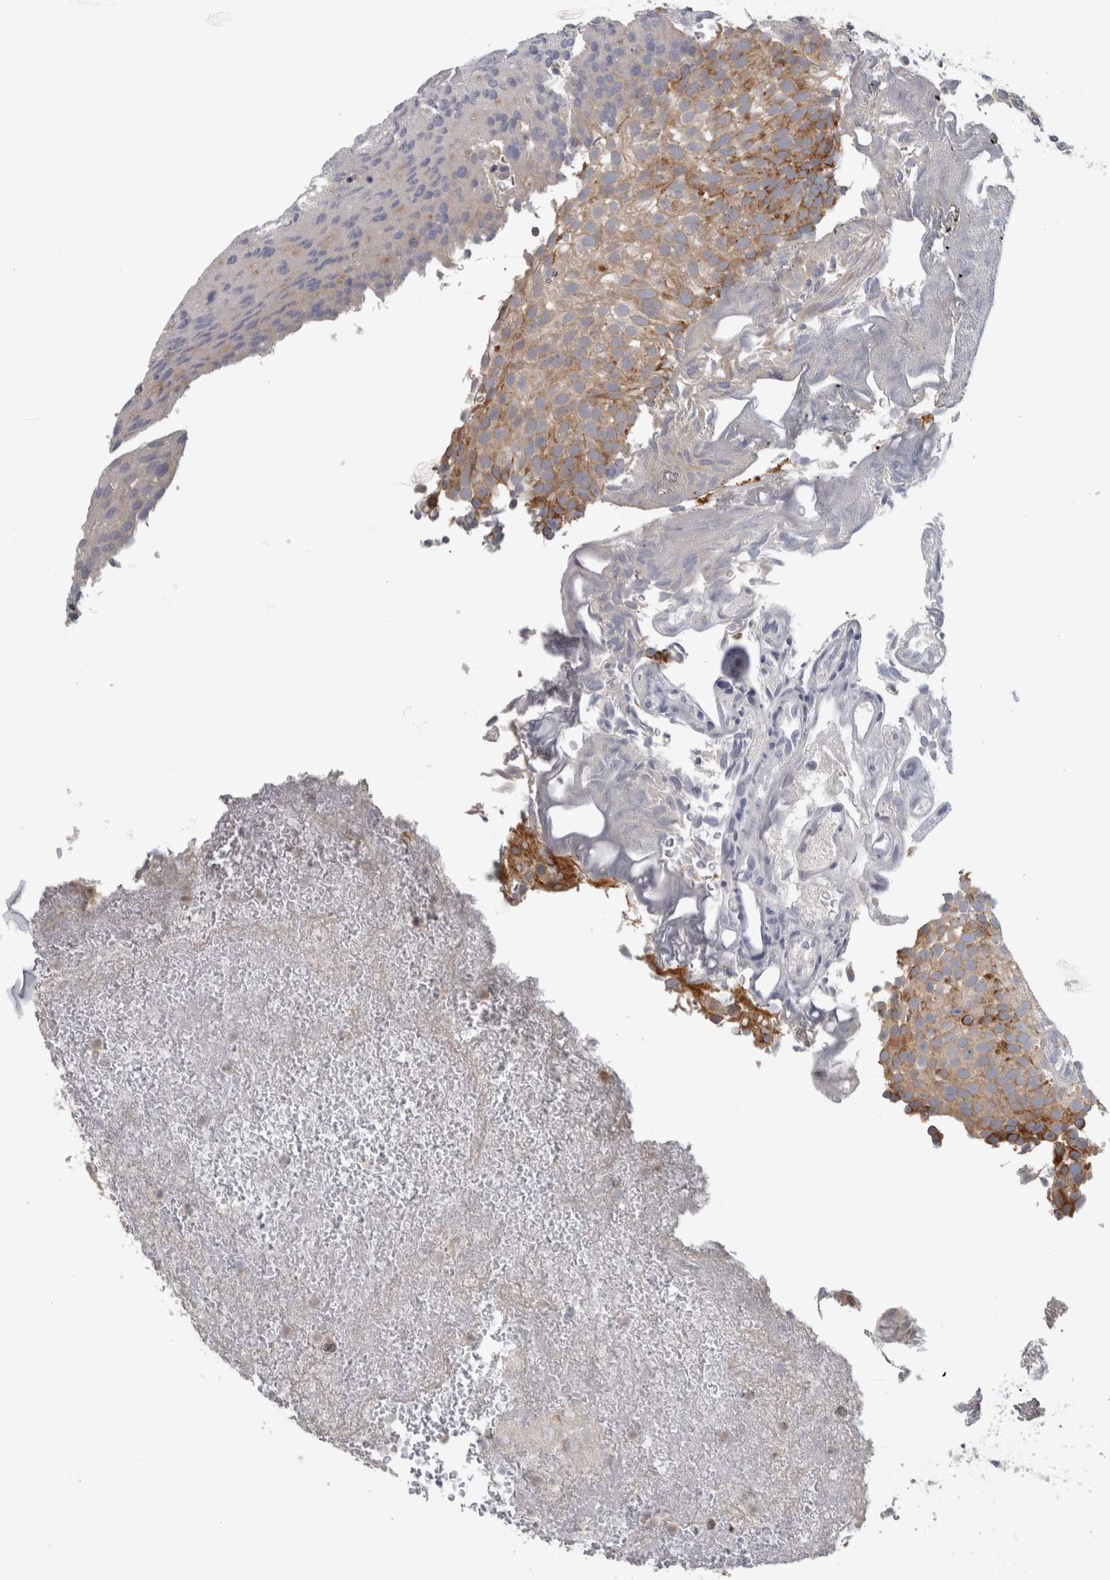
{"staining": {"intensity": "moderate", "quantity": ">75%", "location": "cytoplasmic/membranous"}, "tissue": "urothelial cancer", "cell_type": "Tumor cells", "image_type": "cancer", "snomed": [{"axis": "morphology", "description": "Urothelial carcinoma, Low grade"}, {"axis": "topography", "description": "Urinary bladder"}], "caption": "Protein expression analysis of urothelial carcinoma (low-grade) shows moderate cytoplasmic/membranous staining in approximately >75% of tumor cells.", "gene": "RAB18", "patient": {"sex": "male", "age": 78}}